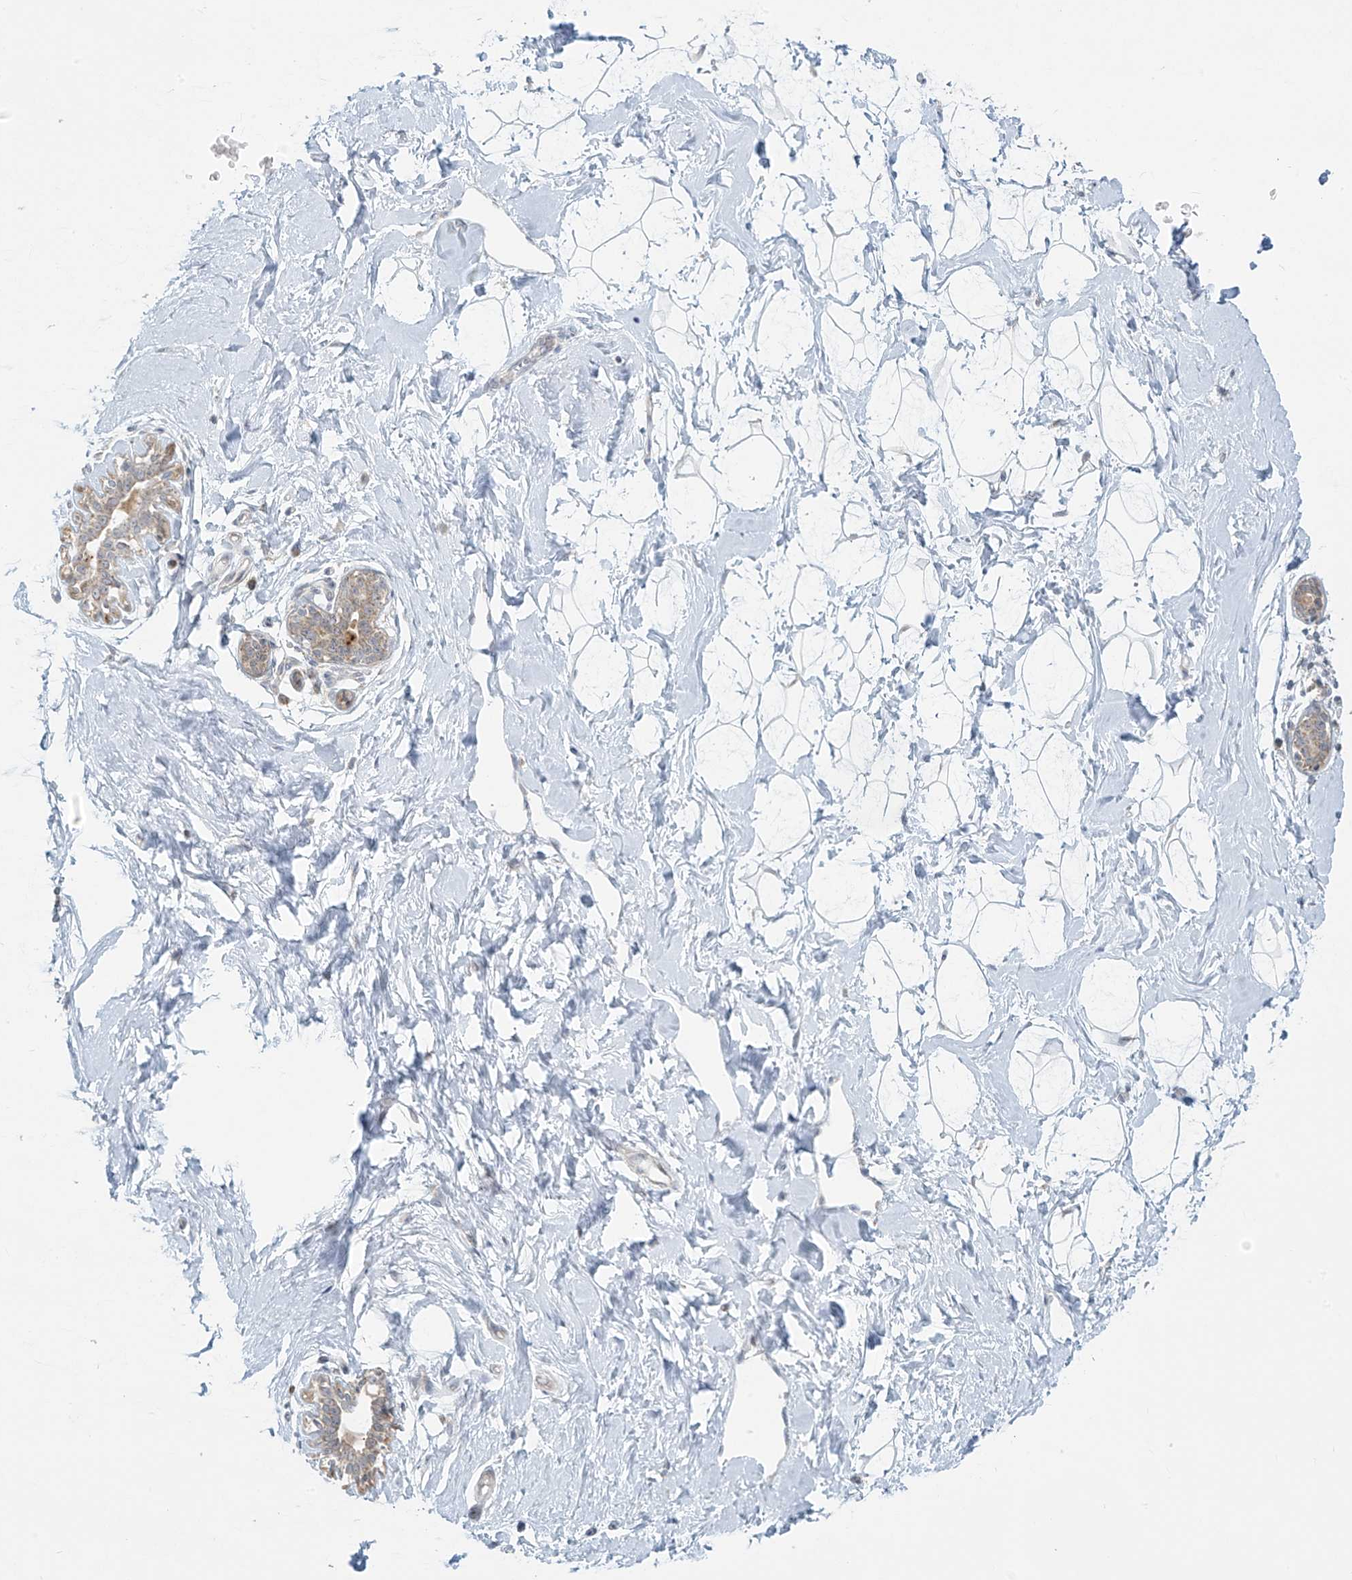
{"staining": {"intensity": "negative", "quantity": "none", "location": "none"}, "tissue": "breast", "cell_type": "Adipocytes", "image_type": "normal", "snomed": [{"axis": "morphology", "description": "Normal tissue, NOS"}, {"axis": "morphology", "description": "Adenoma, NOS"}, {"axis": "topography", "description": "Breast"}], "caption": "A high-resolution micrograph shows immunohistochemistry (IHC) staining of unremarkable breast, which exhibits no significant staining in adipocytes.", "gene": "HDDC2", "patient": {"sex": "female", "age": 23}}